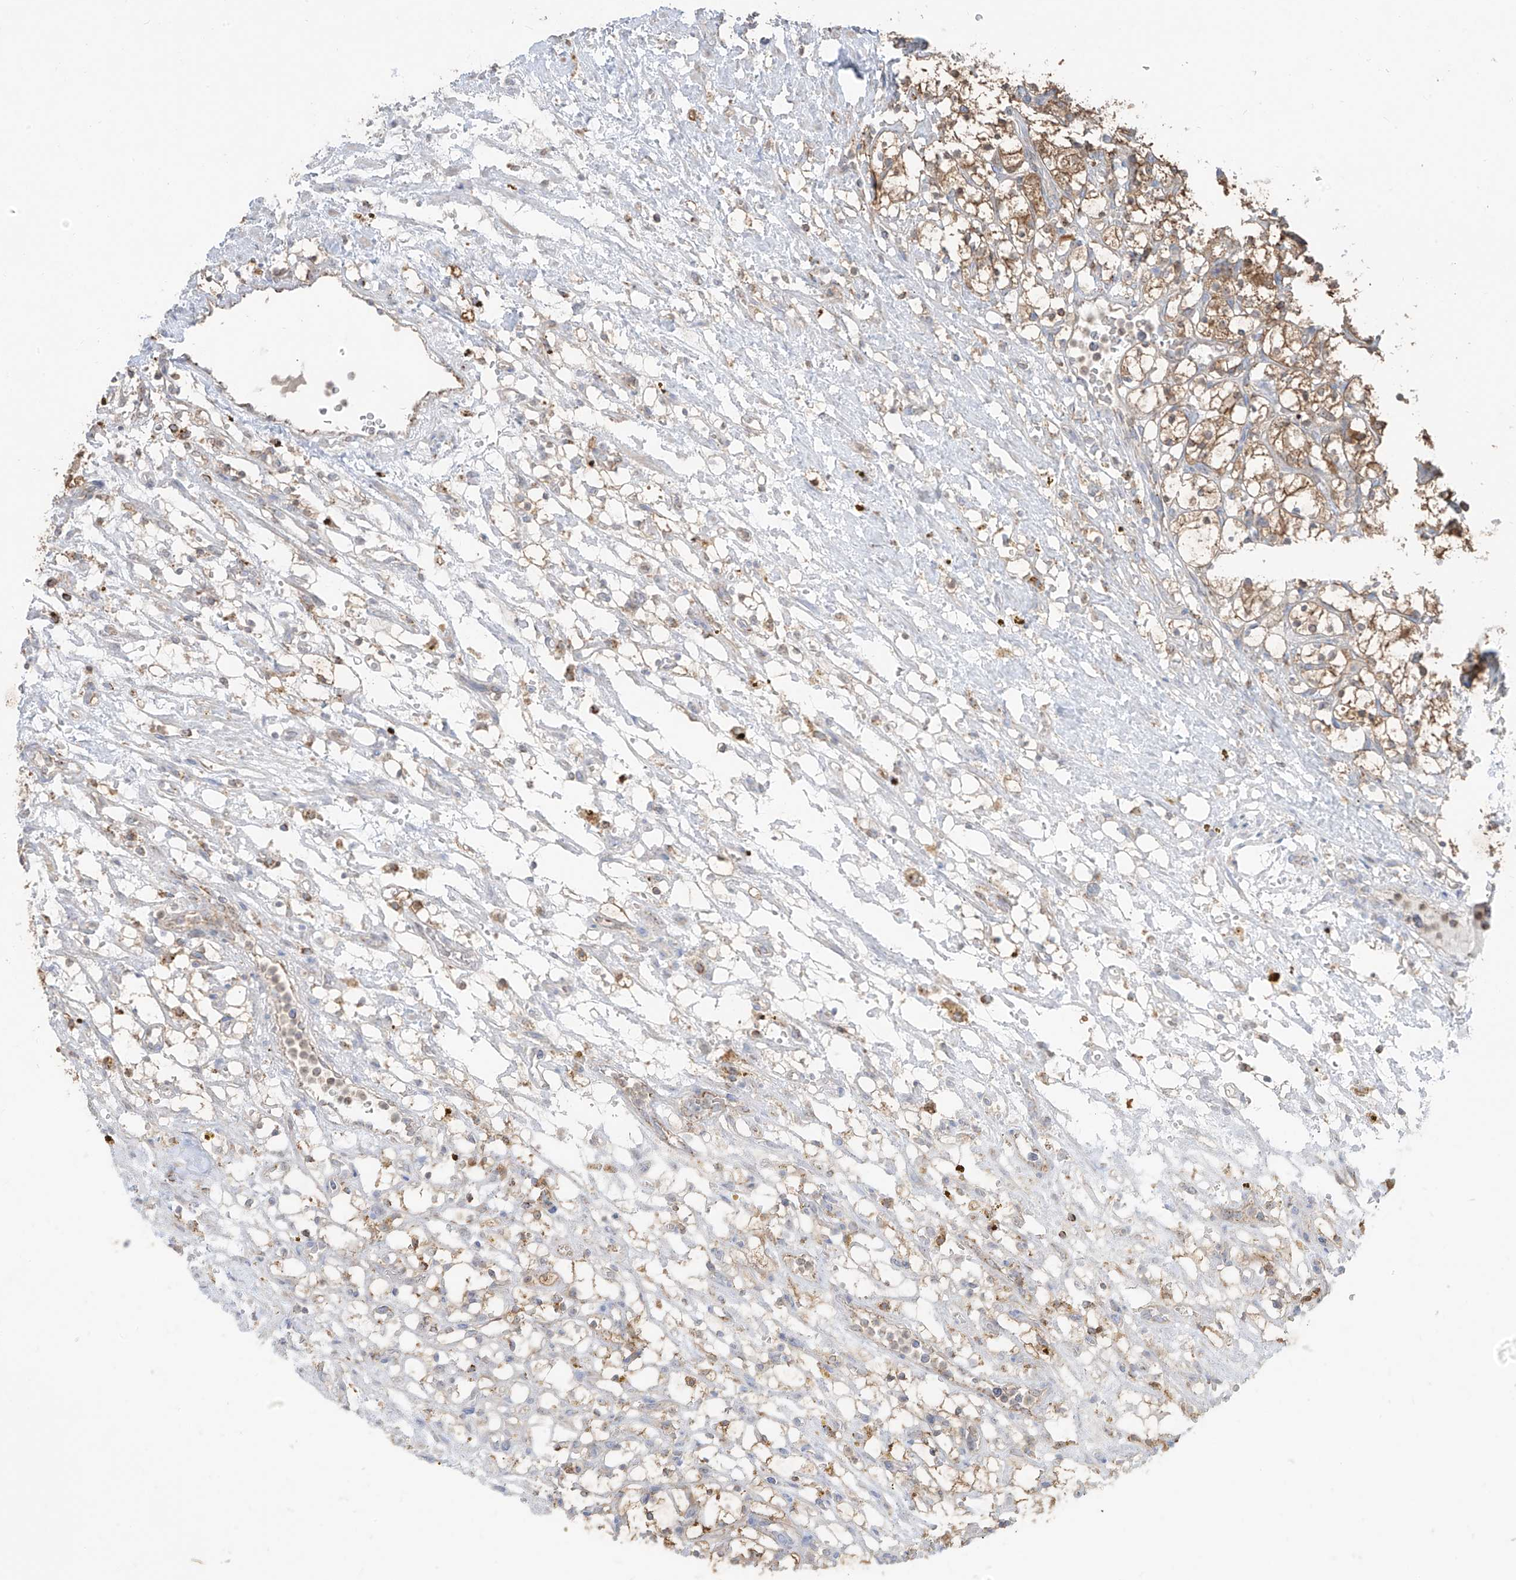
{"staining": {"intensity": "moderate", "quantity": "<25%", "location": "cytoplasmic/membranous"}, "tissue": "renal cancer", "cell_type": "Tumor cells", "image_type": "cancer", "snomed": [{"axis": "morphology", "description": "Adenocarcinoma, NOS"}, {"axis": "topography", "description": "Kidney"}], "caption": "Moderate cytoplasmic/membranous positivity is seen in approximately <25% of tumor cells in renal cancer (adenocarcinoma). The protein of interest is stained brown, and the nuclei are stained in blue (DAB (3,3'-diaminobenzidine) IHC with brightfield microscopy, high magnification).", "gene": "ETHE1", "patient": {"sex": "female", "age": 69}}